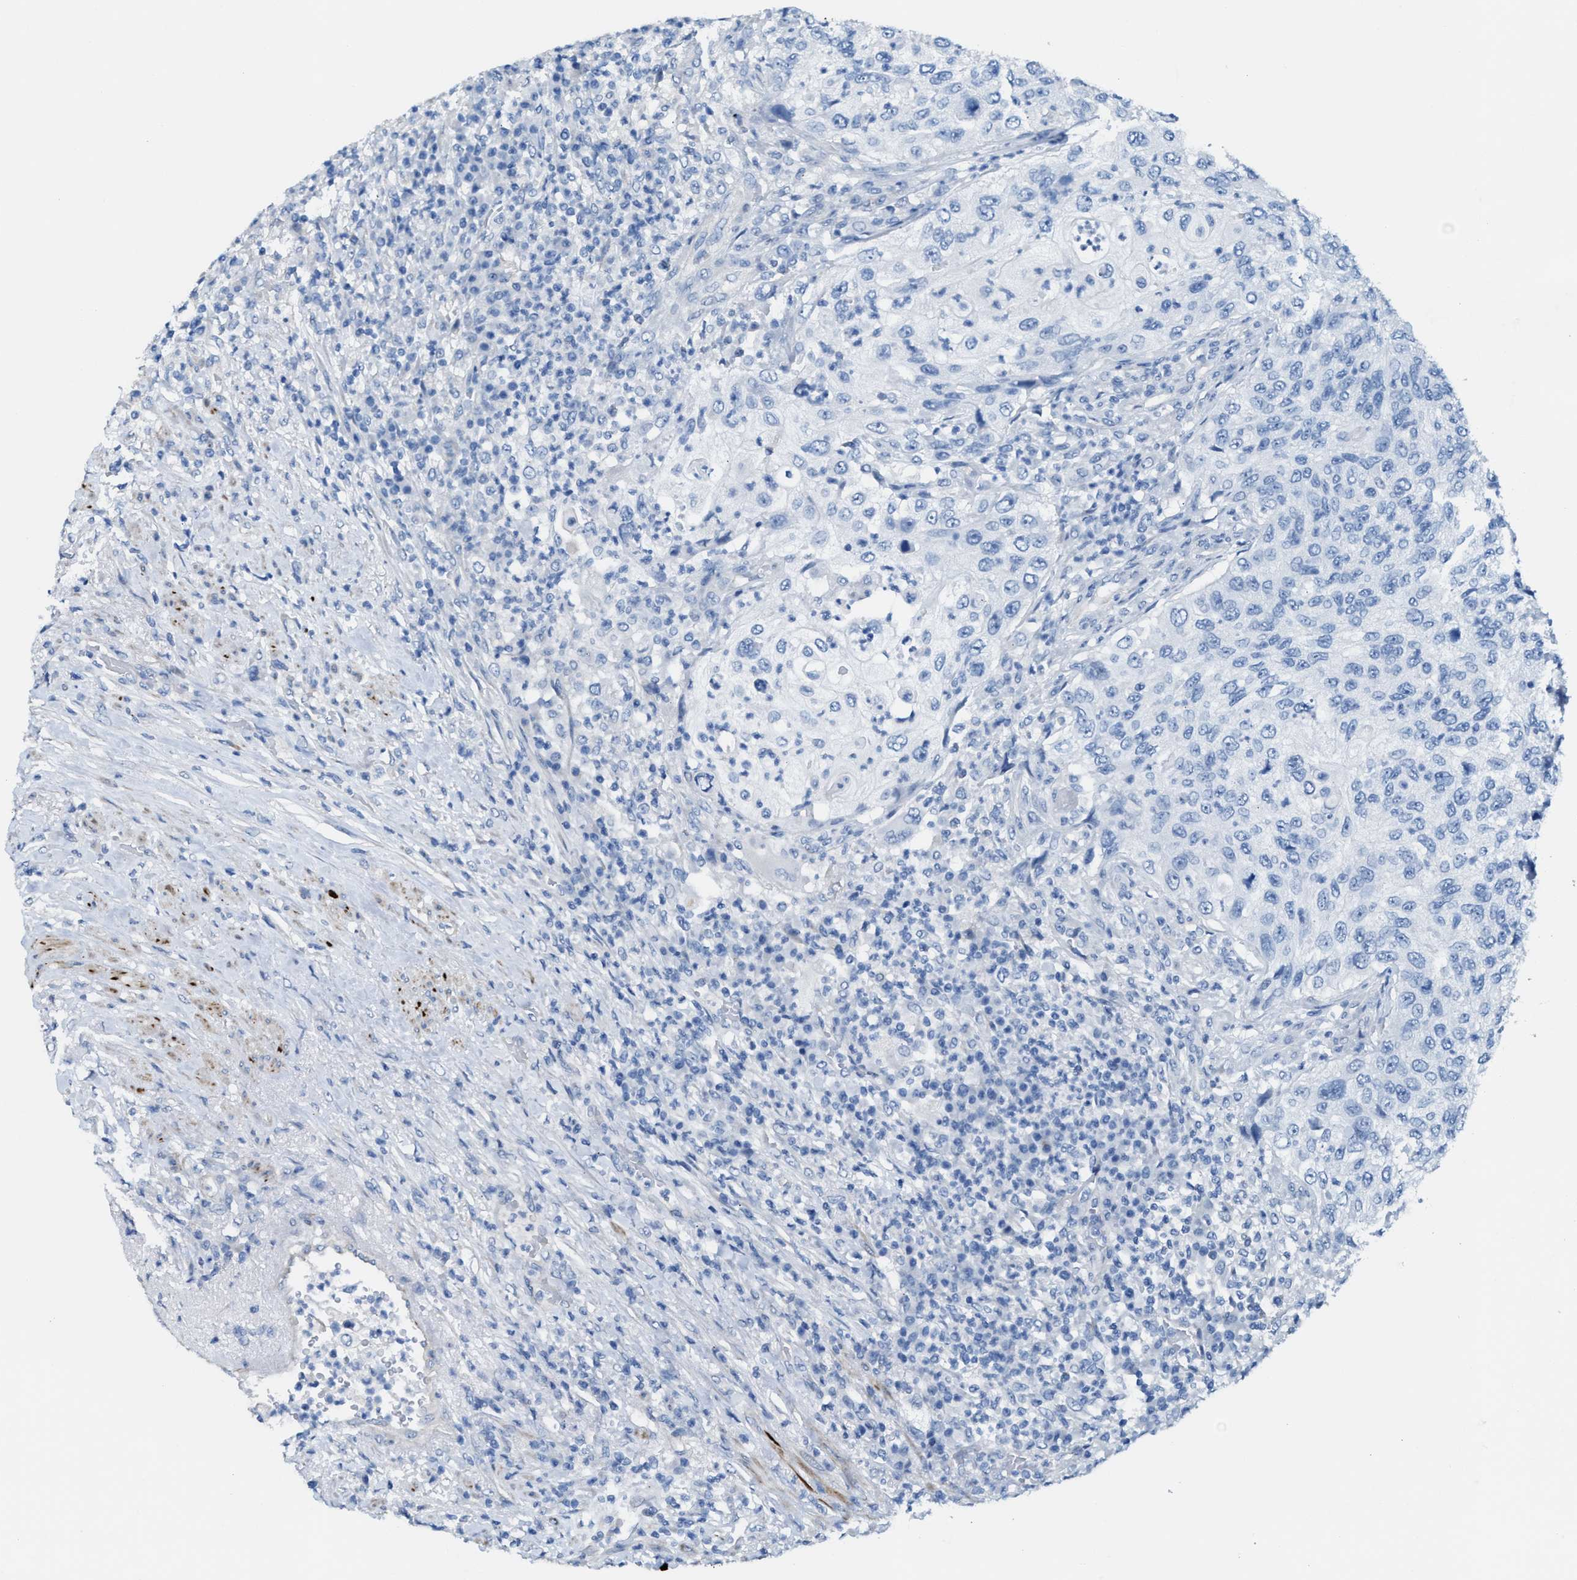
{"staining": {"intensity": "negative", "quantity": "none", "location": "none"}, "tissue": "urothelial cancer", "cell_type": "Tumor cells", "image_type": "cancer", "snomed": [{"axis": "morphology", "description": "Urothelial carcinoma, High grade"}, {"axis": "topography", "description": "Urinary bladder"}], "caption": "Immunohistochemical staining of urothelial carcinoma (high-grade) reveals no significant expression in tumor cells.", "gene": "MPP3", "patient": {"sex": "female", "age": 60}}